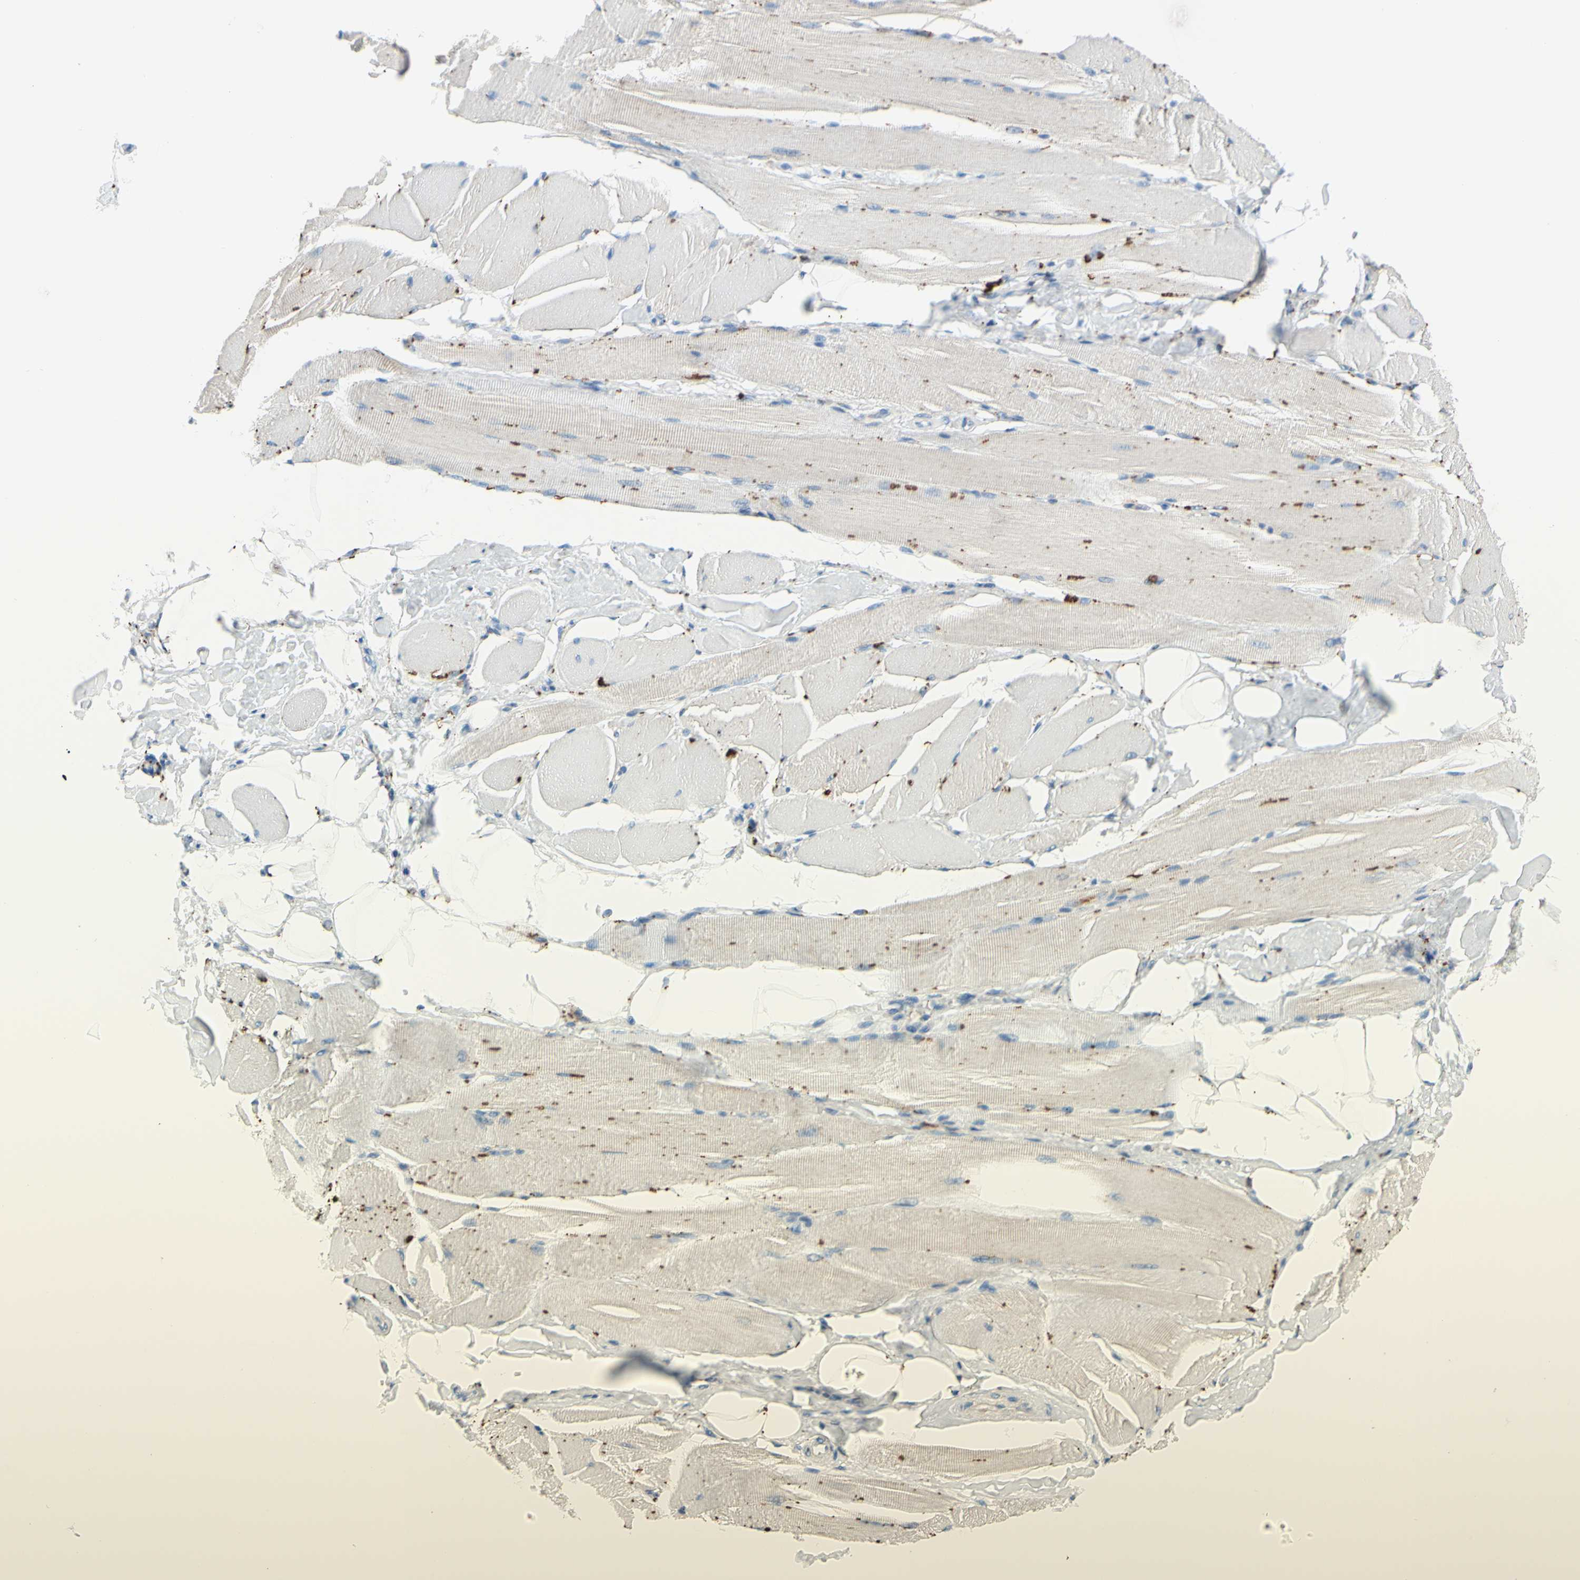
{"staining": {"intensity": "negative", "quantity": "none", "location": "none"}, "tissue": "skeletal muscle", "cell_type": "Myocytes", "image_type": "normal", "snomed": [{"axis": "morphology", "description": "Normal tissue, NOS"}, {"axis": "topography", "description": "Skeletal muscle"}, {"axis": "topography", "description": "Peripheral nerve tissue"}], "caption": "Immunohistochemical staining of unremarkable human skeletal muscle shows no significant positivity in myocytes.", "gene": "CTSD", "patient": {"sex": "female", "age": 84}}